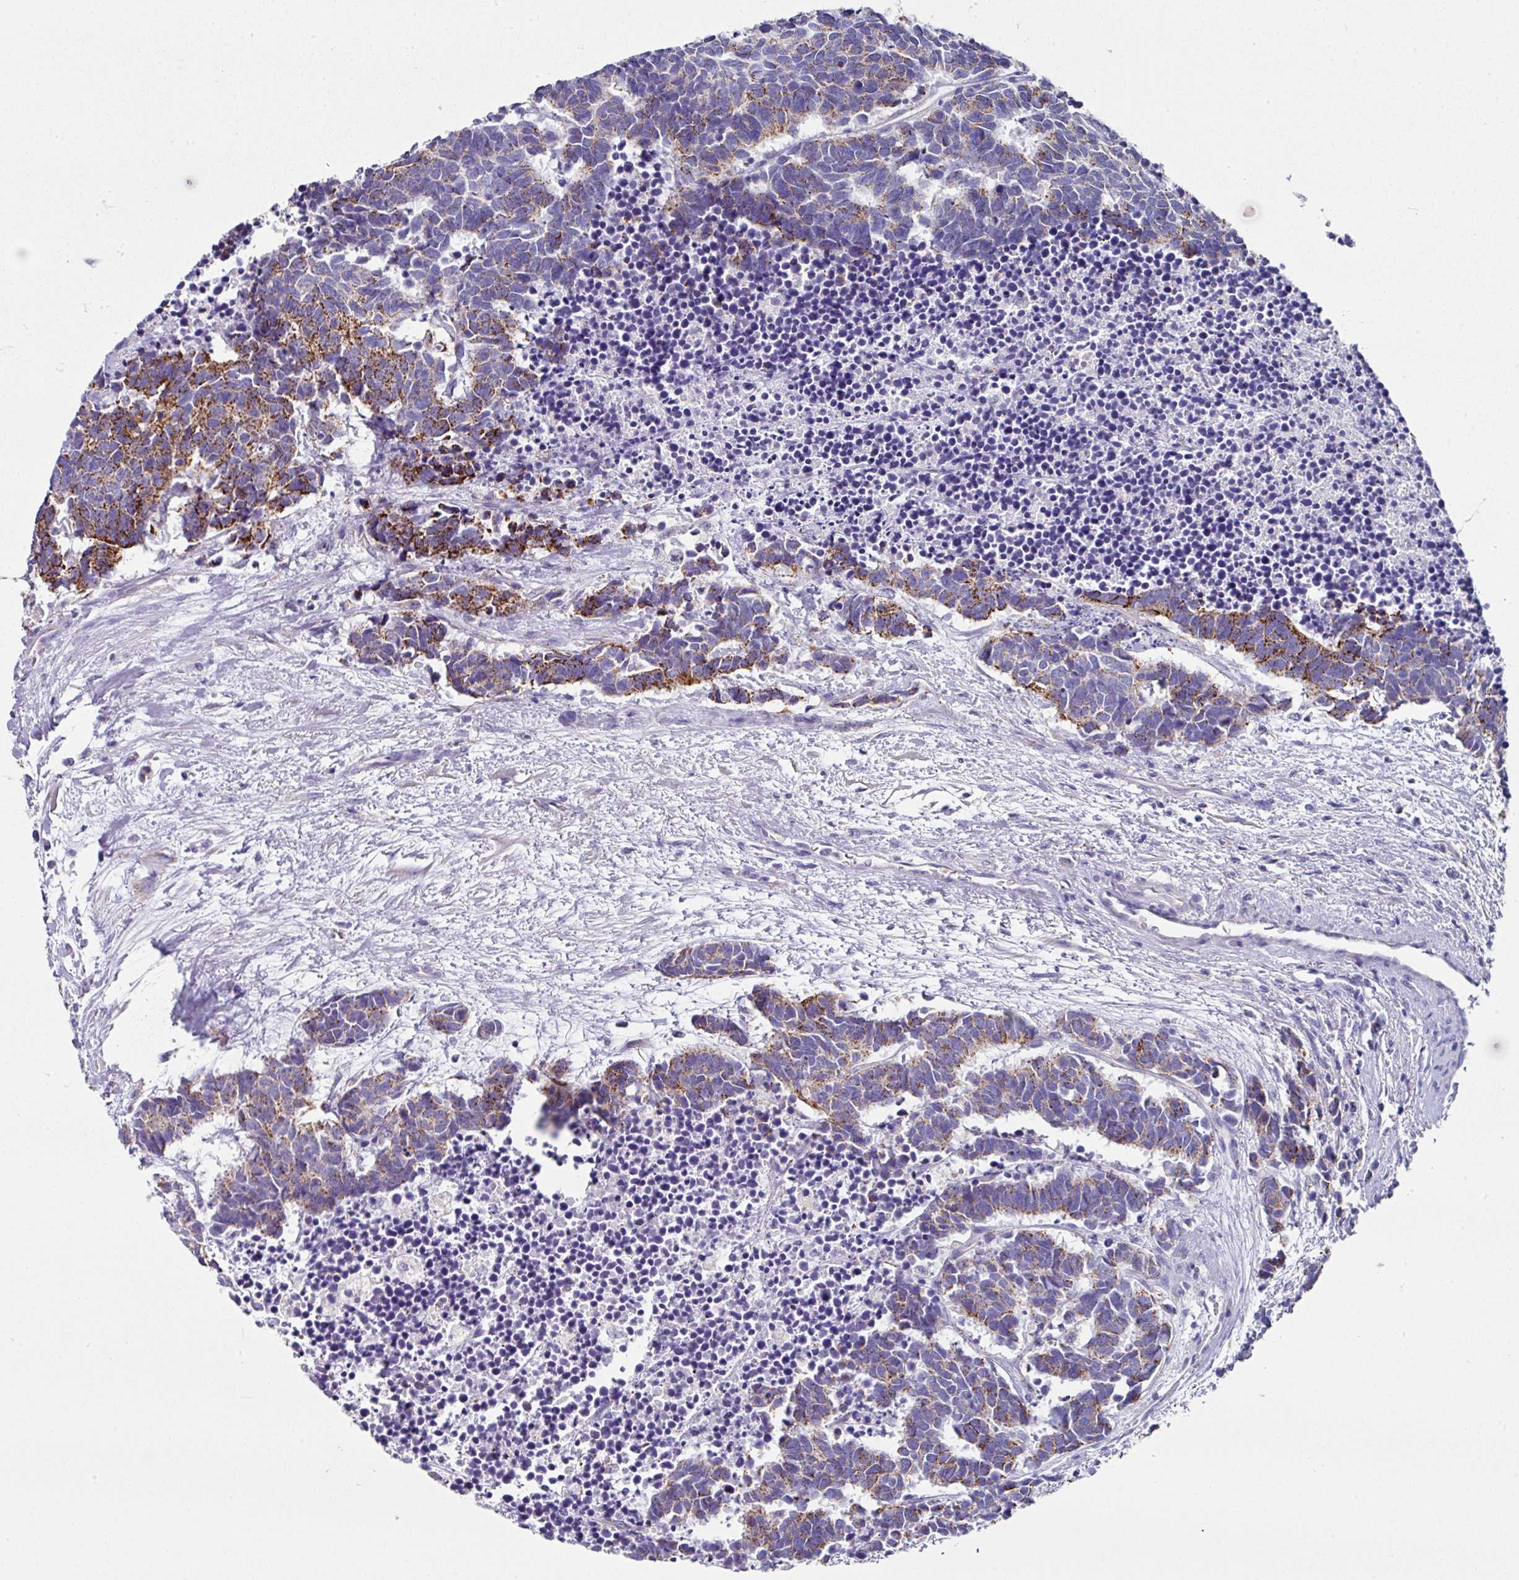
{"staining": {"intensity": "moderate", "quantity": "25%-75%", "location": "cytoplasmic/membranous"}, "tissue": "carcinoid", "cell_type": "Tumor cells", "image_type": "cancer", "snomed": [{"axis": "morphology", "description": "Carcinoma, NOS"}, {"axis": "morphology", "description": "Carcinoid, malignant, NOS"}, {"axis": "topography", "description": "Urinary bladder"}], "caption": "Immunohistochemistry (DAB (3,3'-diaminobenzidine)) staining of carcinoid displays moderate cytoplasmic/membranous protein positivity in approximately 25%-75% of tumor cells.", "gene": "CLDN1", "patient": {"sex": "male", "age": 57}}